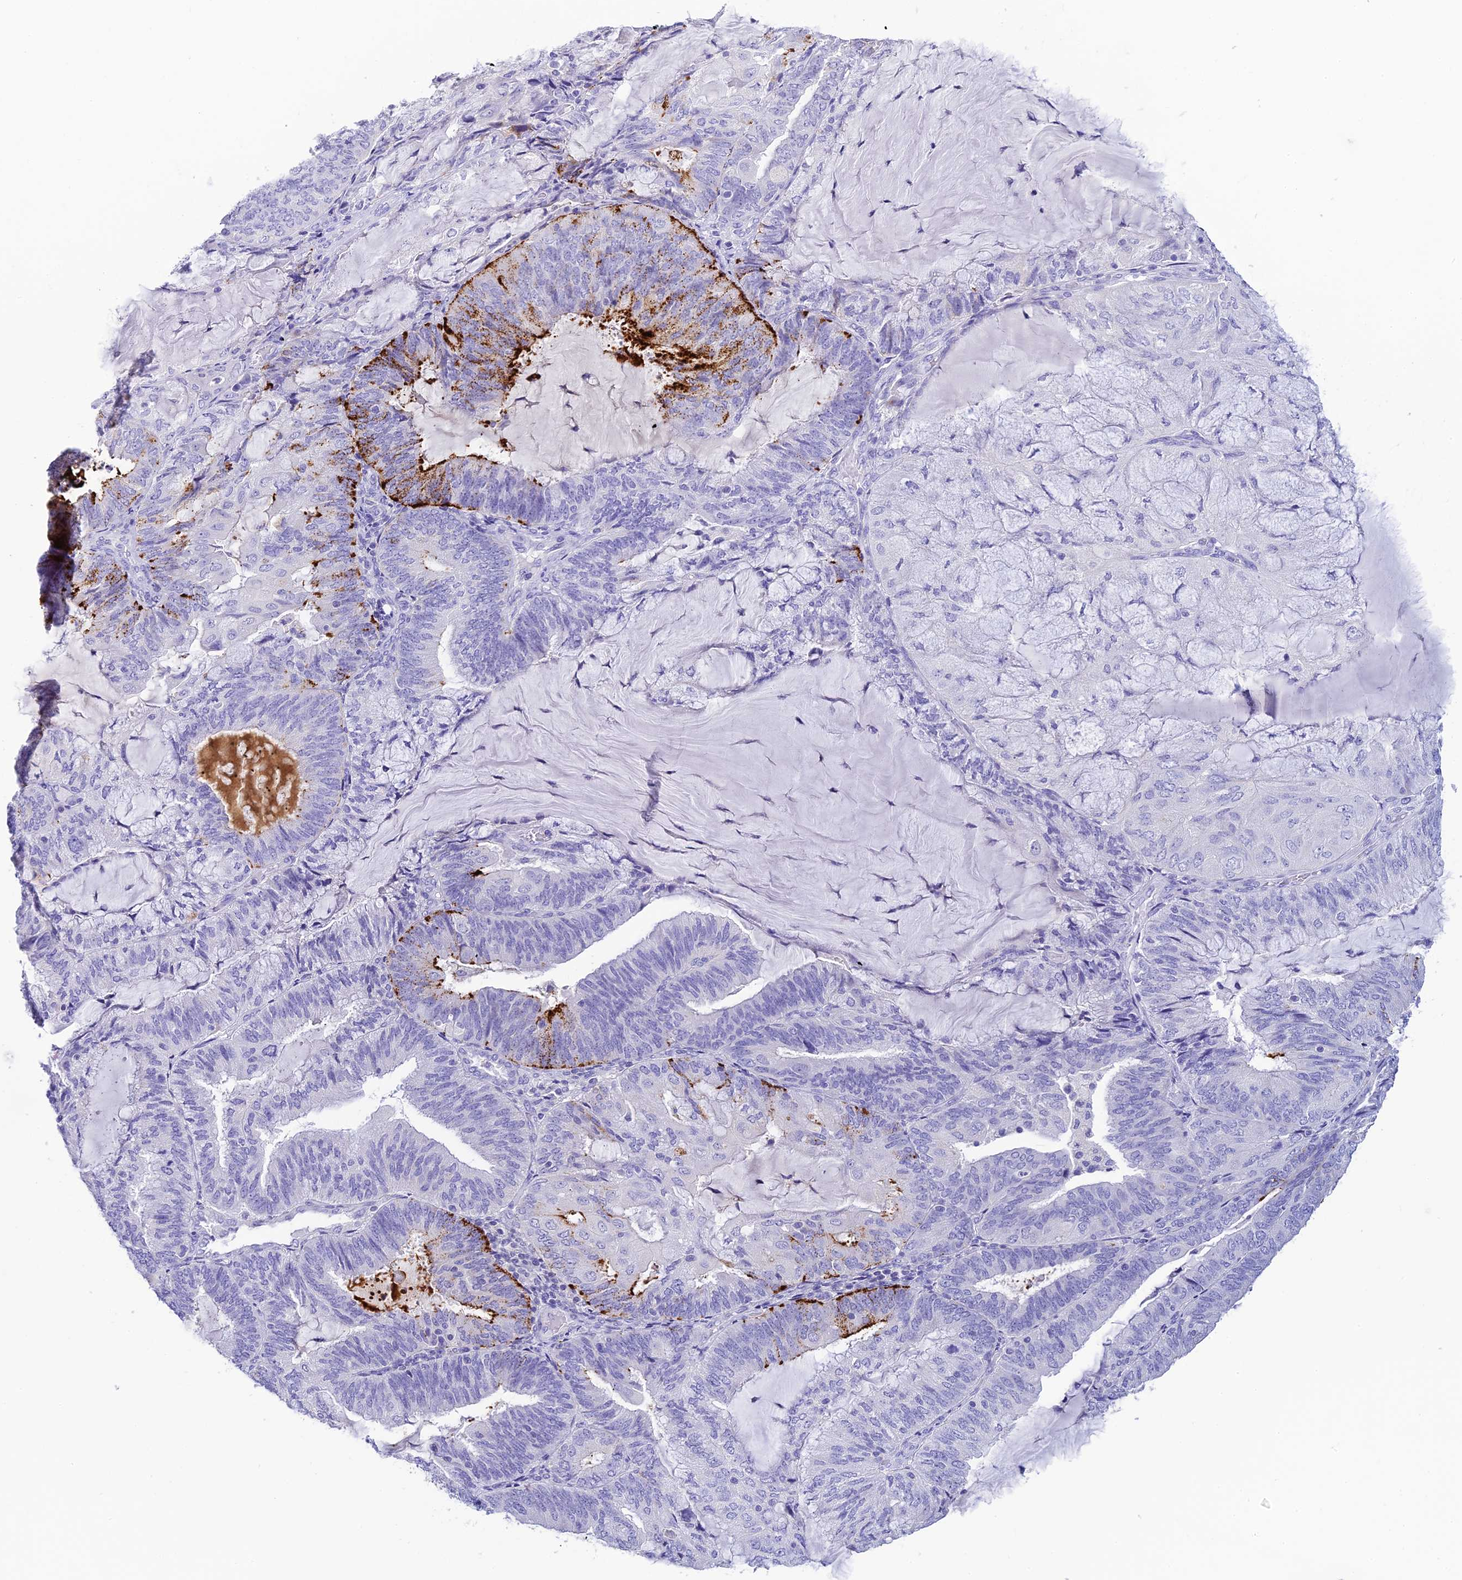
{"staining": {"intensity": "strong", "quantity": "<25%", "location": "cytoplasmic/membranous"}, "tissue": "endometrial cancer", "cell_type": "Tumor cells", "image_type": "cancer", "snomed": [{"axis": "morphology", "description": "Adenocarcinoma, NOS"}, {"axis": "topography", "description": "Endometrium"}], "caption": "Brown immunohistochemical staining in human endometrial adenocarcinoma demonstrates strong cytoplasmic/membranous positivity in approximately <25% of tumor cells.", "gene": "C12orf29", "patient": {"sex": "female", "age": 81}}